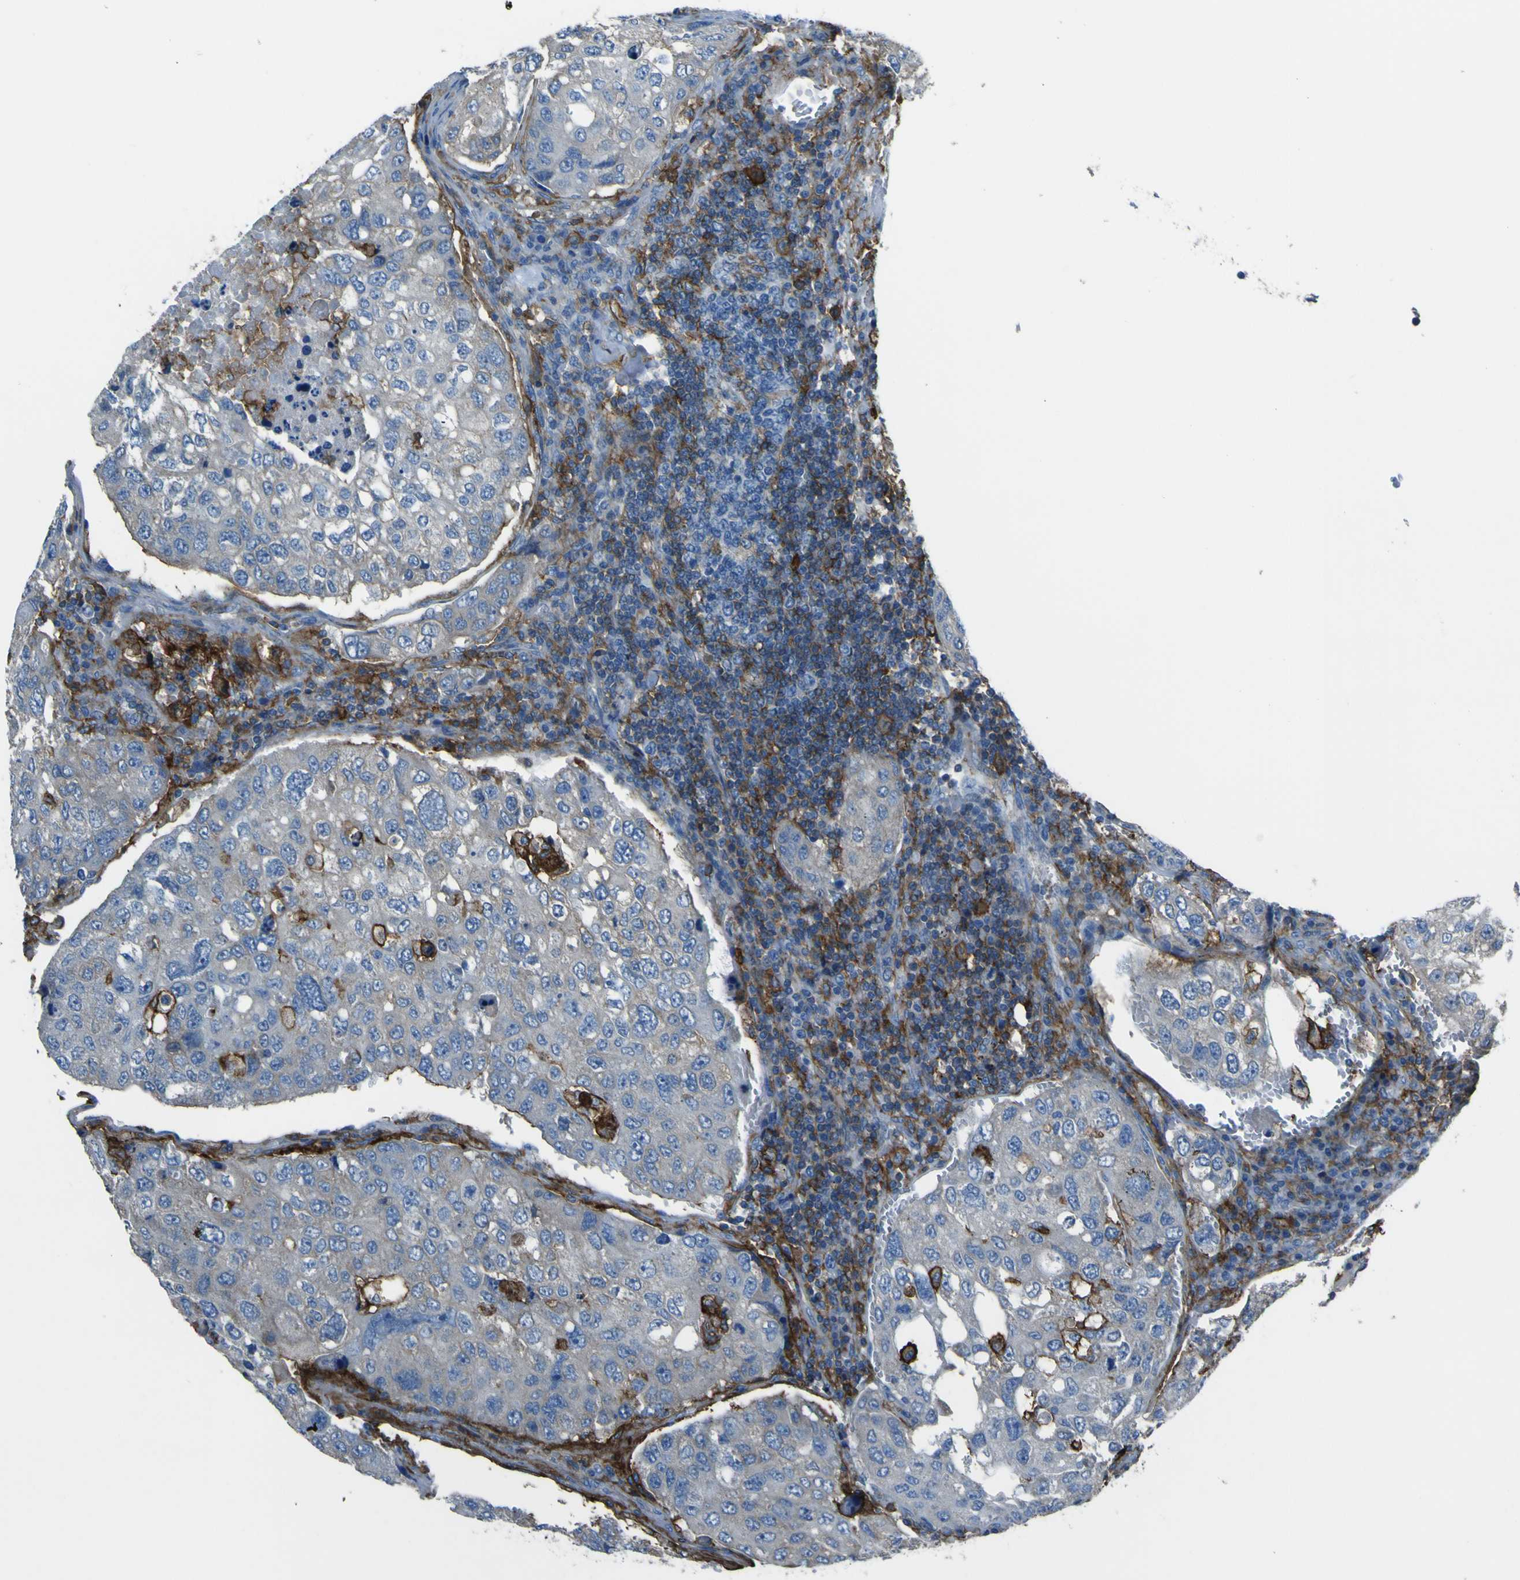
{"staining": {"intensity": "negative", "quantity": "none", "location": "none"}, "tissue": "urothelial cancer", "cell_type": "Tumor cells", "image_type": "cancer", "snomed": [{"axis": "morphology", "description": "Urothelial carcinoma, High grade"}, {"axis": "topography", "description": "Lymph node"}, {"axis": "topography", "description": "Urinary bladder"}], "caption": "Urothelial cancer was stained to show a protein in brown. There is no significant staining in tumor cells.", "gene": "LAIR1", "patient": {"sex": "male", "age": 51}}